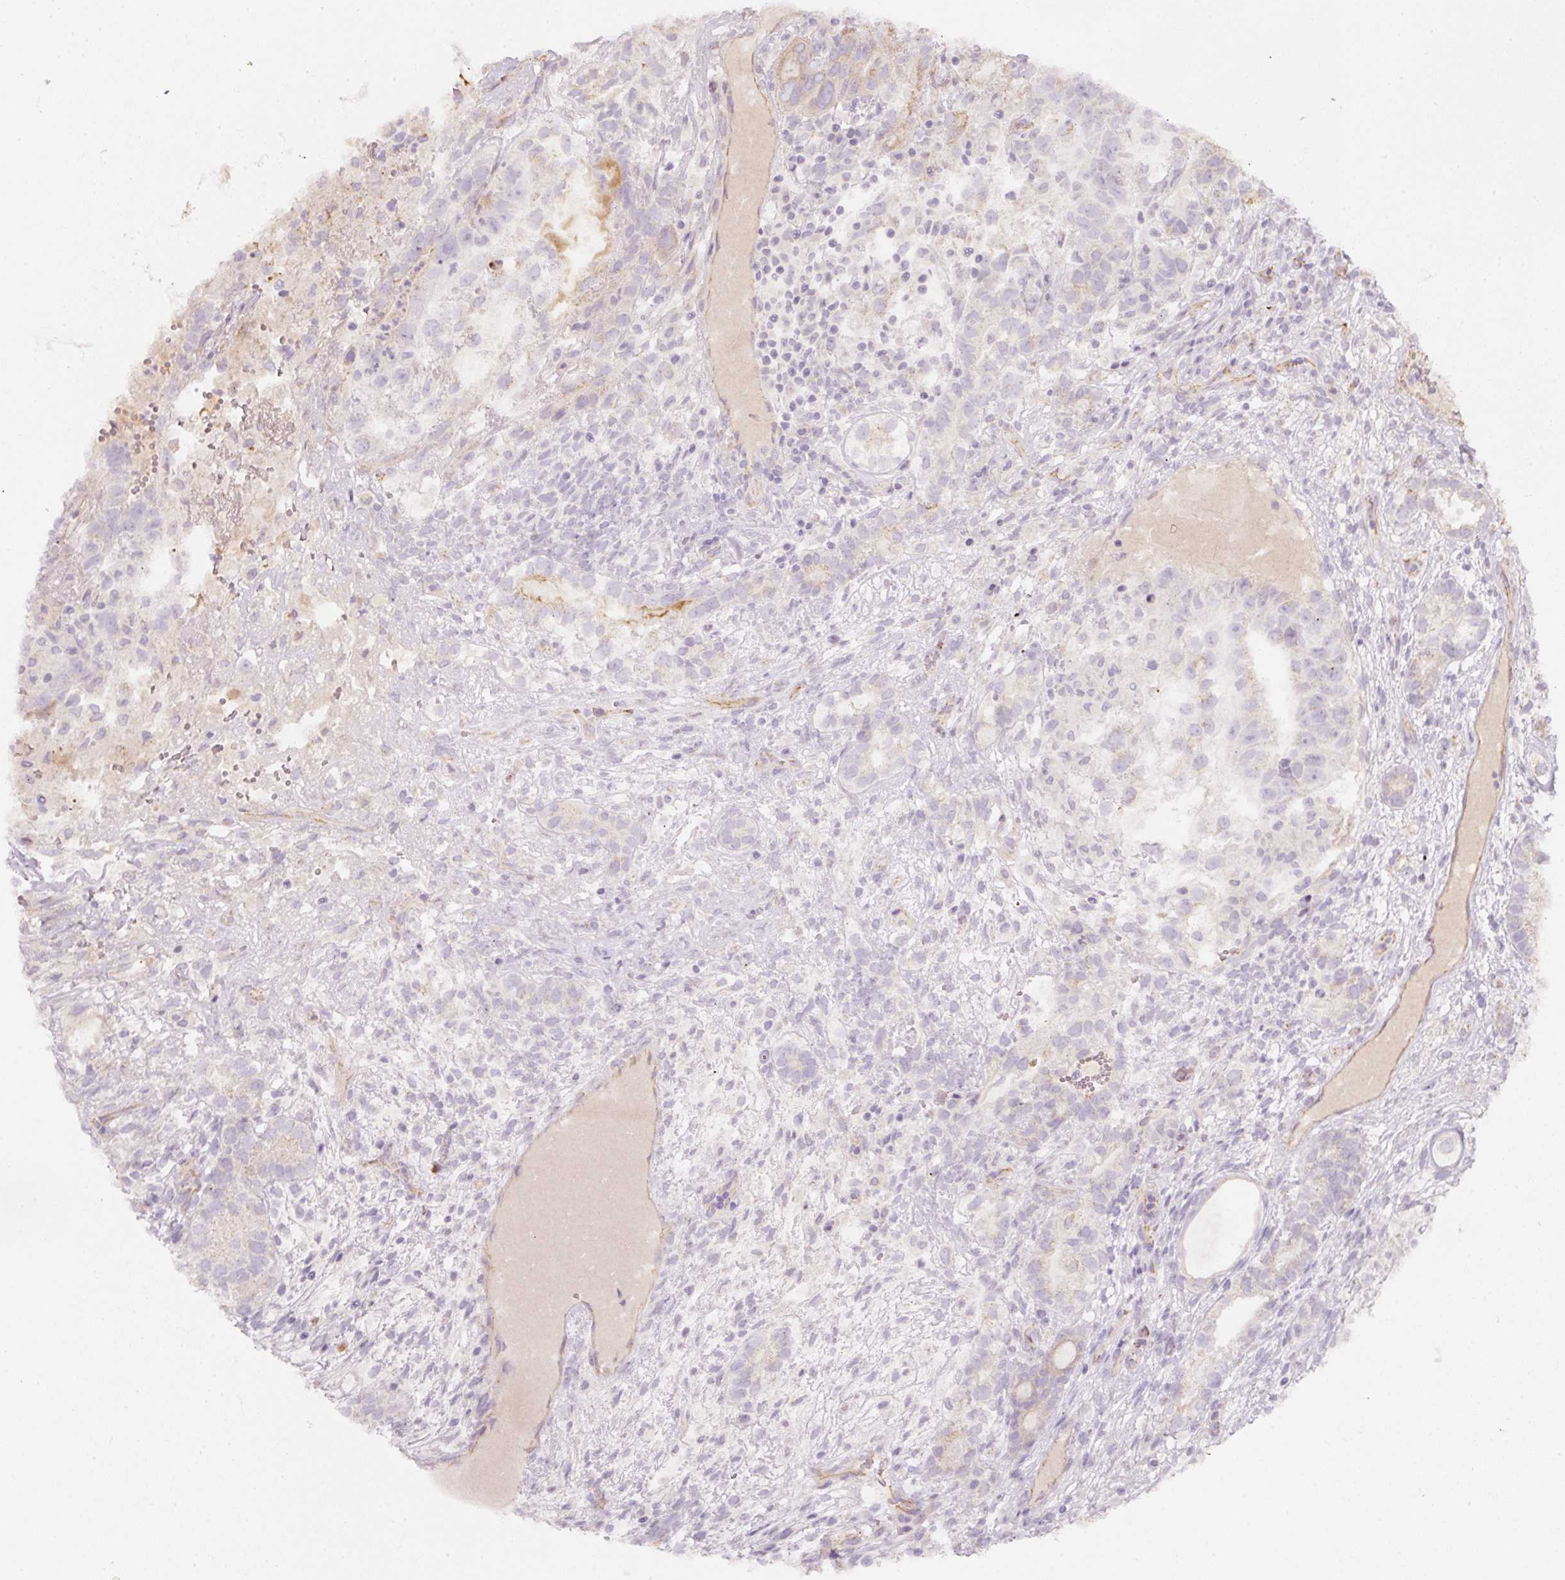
{"staining": {"intensity": "negative", "quantity": "none", "location": "none"}, "tissue": "testis cancer", "cell_type": "Tumor cells", "image_type": "cancer", "snomed": [{"axis": "morphology", "description": "Seminoma, NOS"}, {"axis": "morphology", "description": "Carcinoma, Embryonal, NOS"}, {"axis": "topography", "description": "Testis"}], "caption": "The photomicrograph exhibits no staining of tumor cells in testis cancer.", "gene": "NBPF11", "patient": {"sex": "male", "age": 41}}